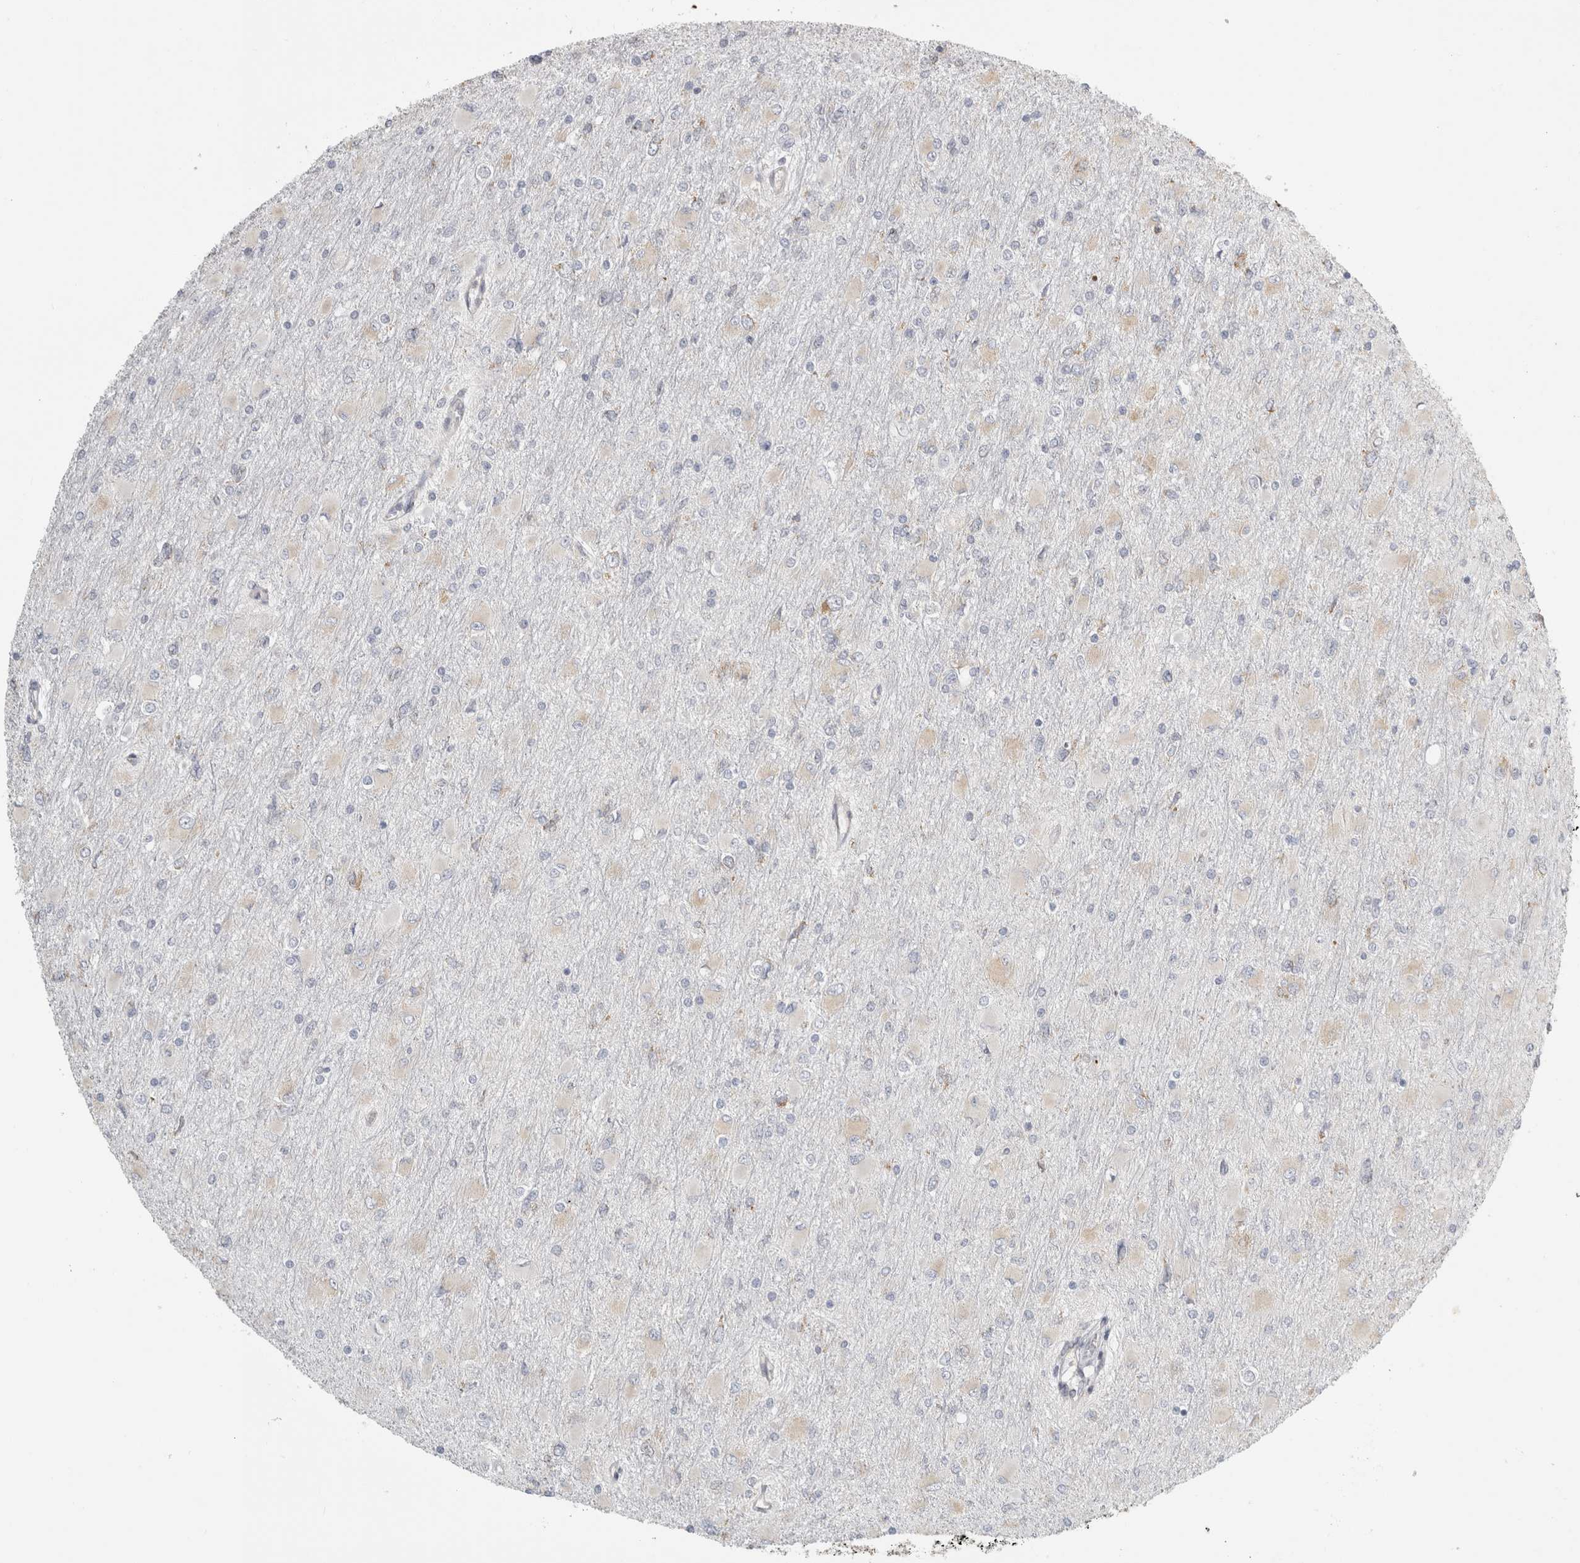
{"staining": {"intensity": "weak", "quantity": "<25%", "location": "cytoplasmic/membranous"}, "tissue": "glioma", "cell_type": "Tumor cells", "image_type": "cancer", "snomed": [{"axis": "morphology", "description": "Glioma, malignant, High grade"}, {"axis": "topography", "description": "Cerebral cortex"}], "caption": "High magnification brightfield microscopy of malignant glioma (high-grade) stained with DAB (3,3'-diaminobenzidine) (brown) and counterstained with hematoxylin (blue): tumor cells show no significant expression.", "gene": "OSTN", "patient": {"sex": "female", "age": 36}}